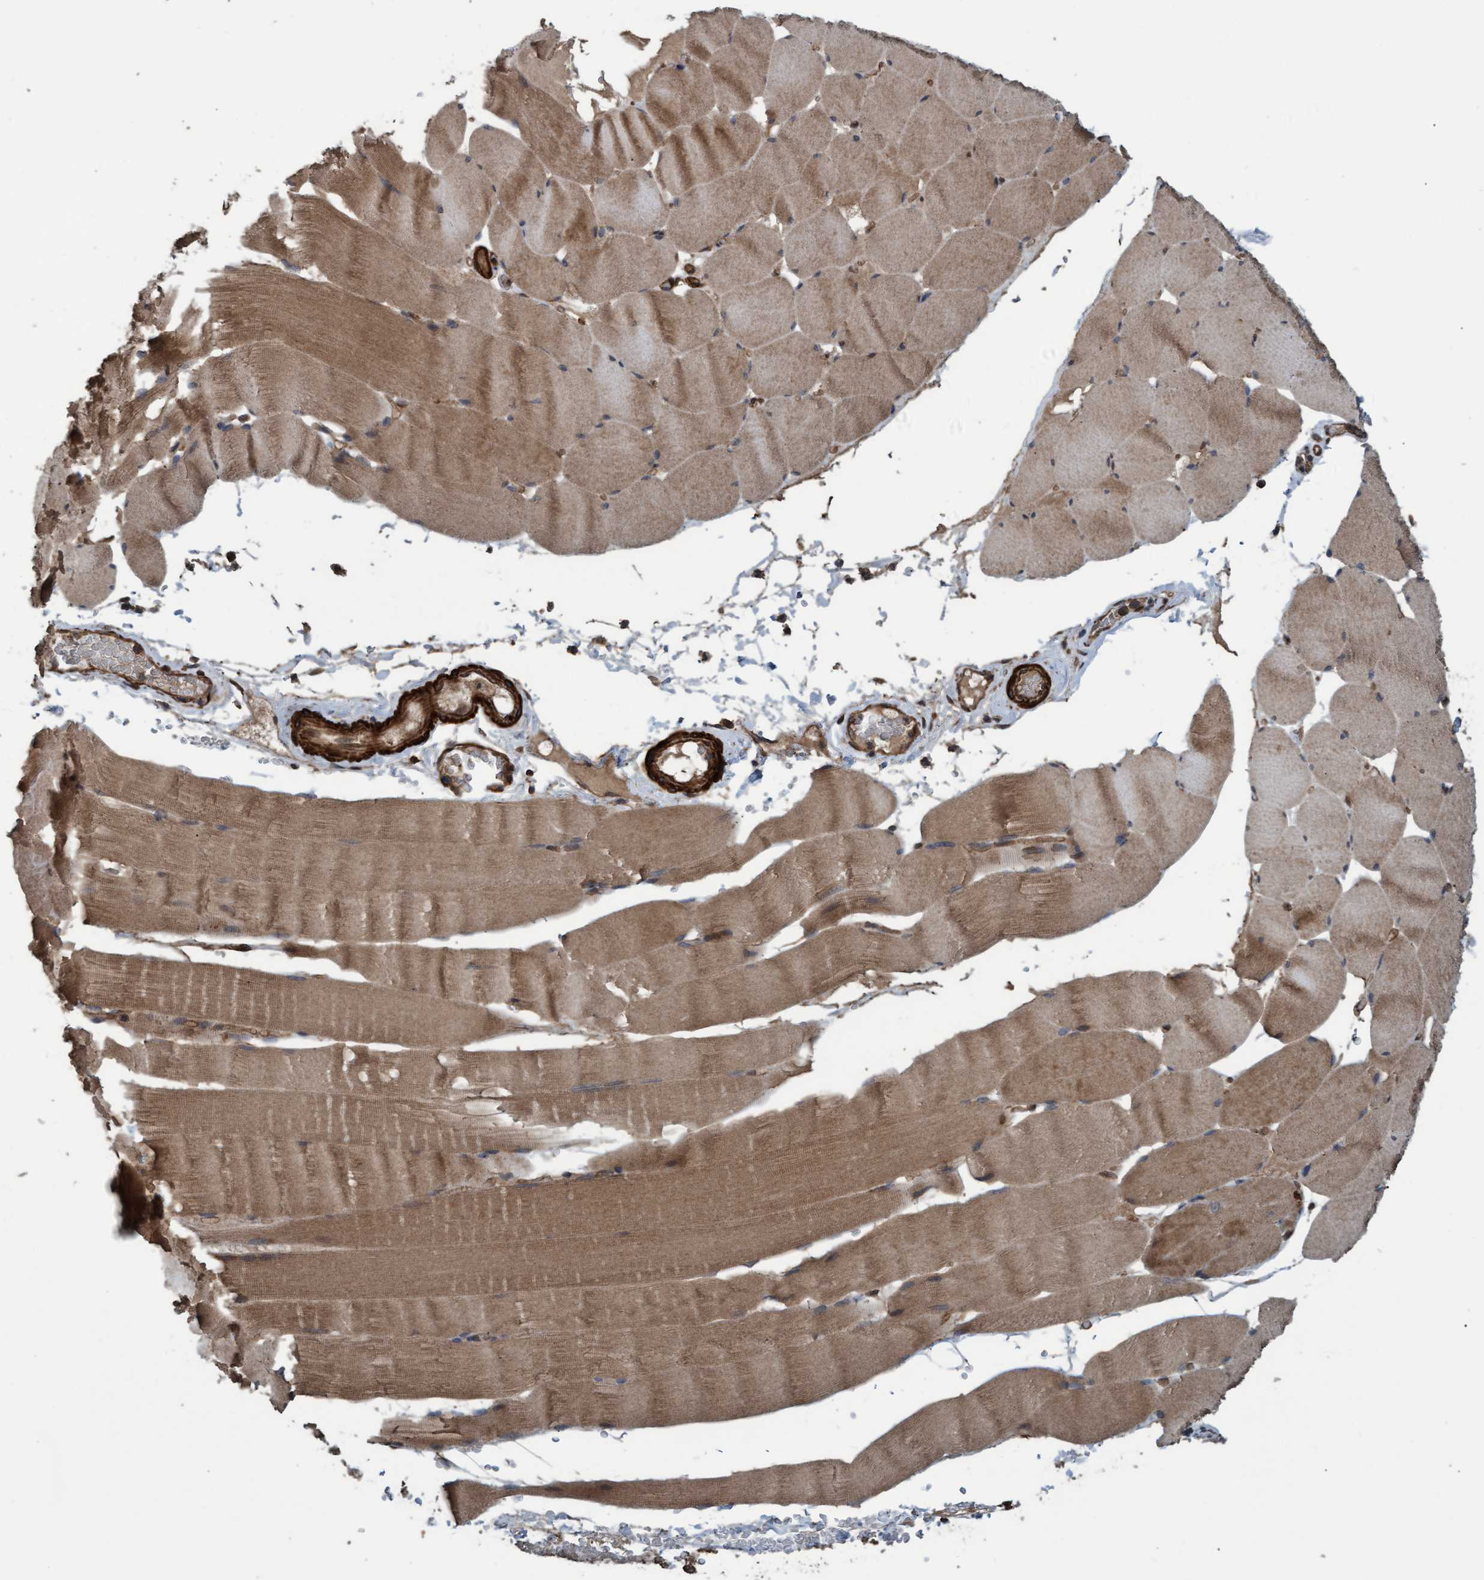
{"staining": {"intensity": "moderate", "quantity": ">75%", "location": "cytoplasmic/membranous"}, "tissue": "skeletal muscle", "cell_type": "Myocytes", "image_type": "normal", "snomed": [{"axis": "morphology", "description": "Normal tissue, NOS"}, {"axis": "topography", "description": "Skeletal muscle"}], "caption": "The immunohistochemical stain highlights moderate cytoplasmic/membranous staining in myocytes of unremarkable skeletal muscle.", "gene": "GGT6", "patient": {"sex": "male", "age": 62}}